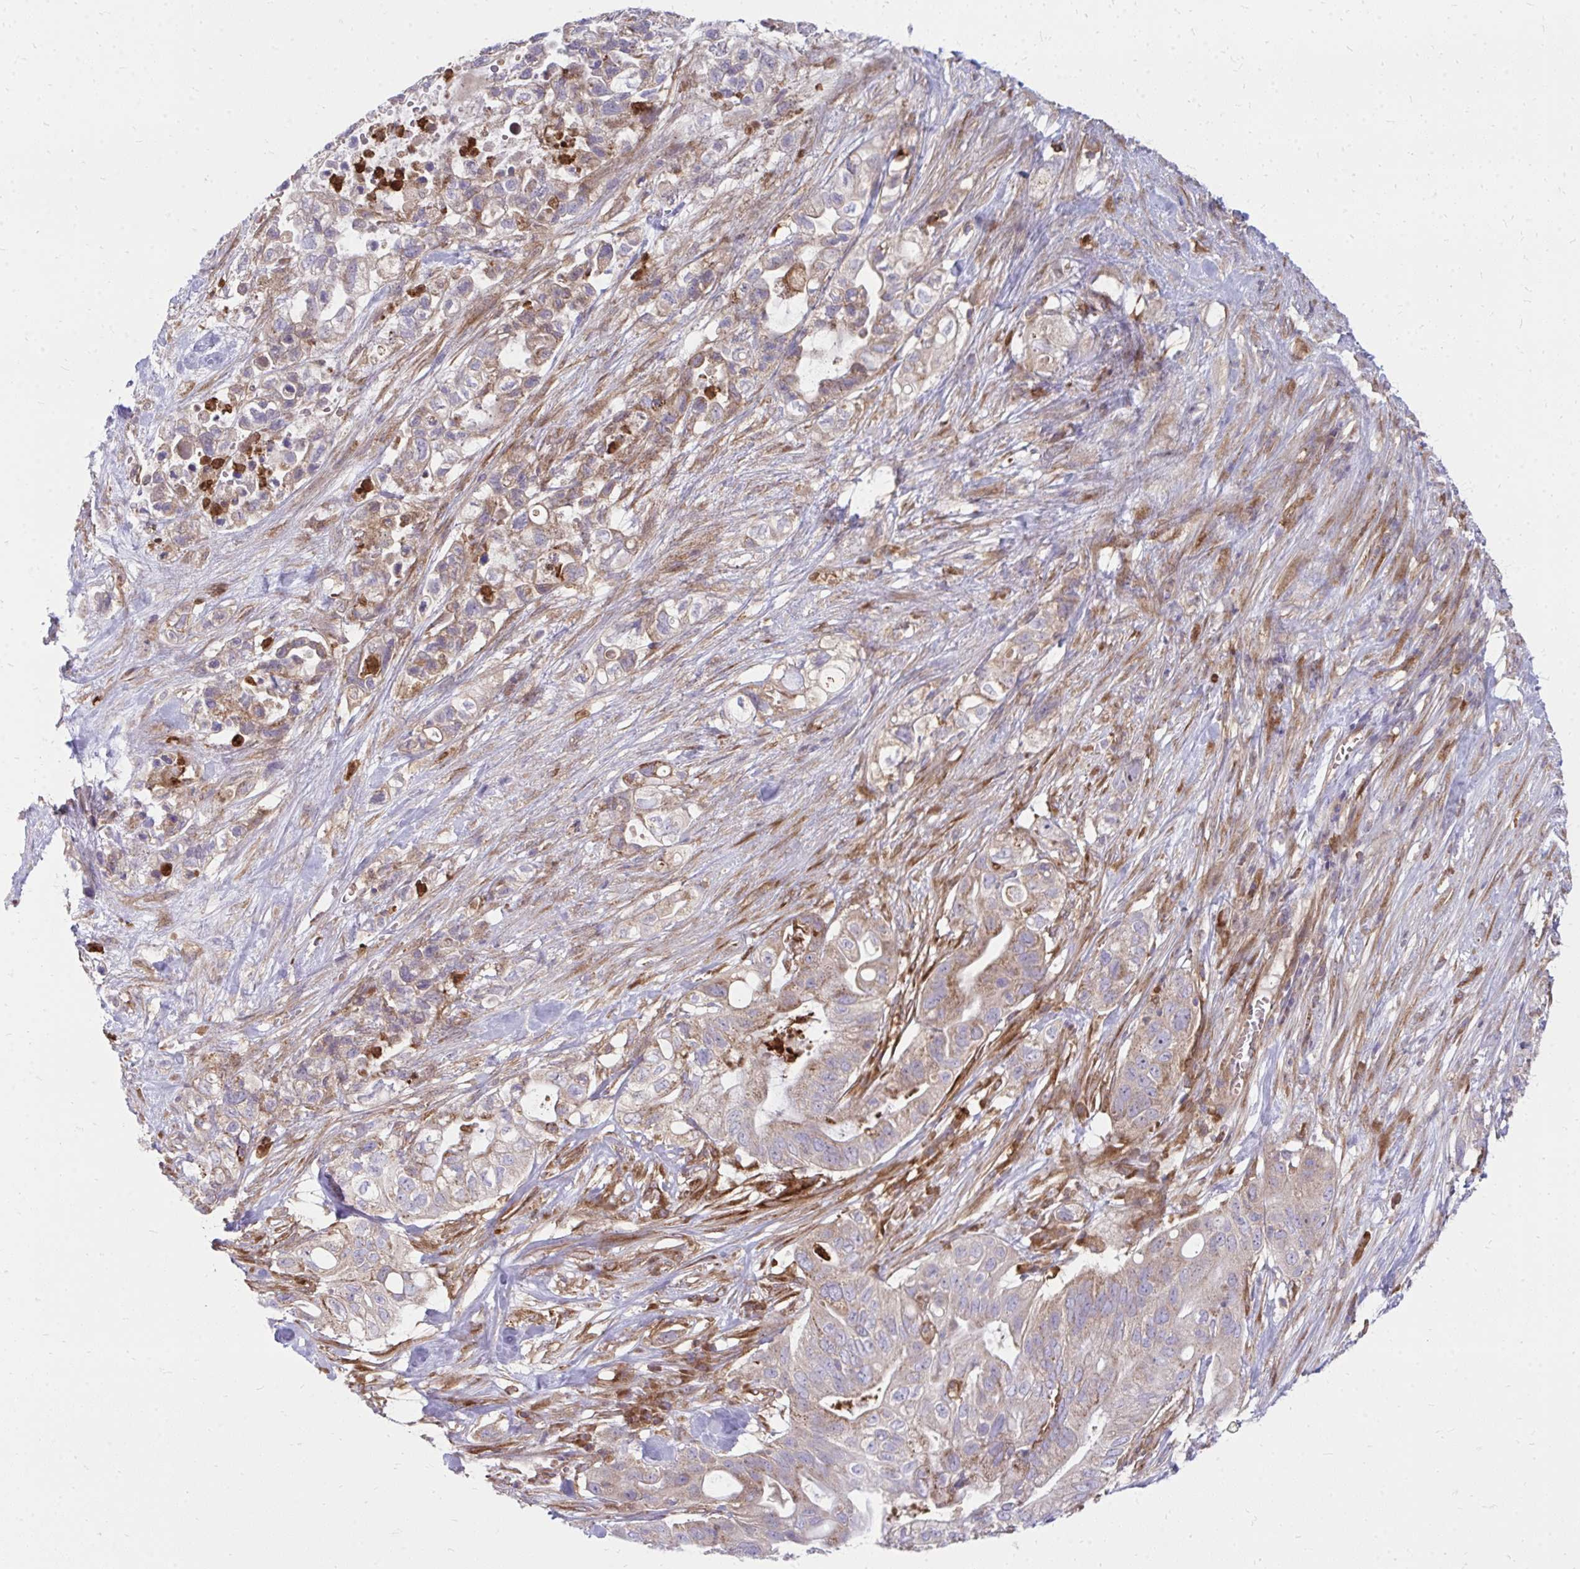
{"staining": {"intensity": "weak", "quantity": ">75%", "location": "cytoplasmic/membranous"}, "tissue": "pancreatic cancer", "cell_type": "Tumor cells", "image_type": "cancer", "snomed": [{"axis": "morphology", "description": "Adenocarcinoma, NOS"}, {"axis": "topography", "description": "Pancreas"}], "caption": "This is a micrograph of IHC staining of adenocarcinoma (pancreatic), which shows weak expression in the cytoplasmic/membranous of tumor cells.", "gene": "ASAP1", "patient": {"sex": "female", "age": 72}}